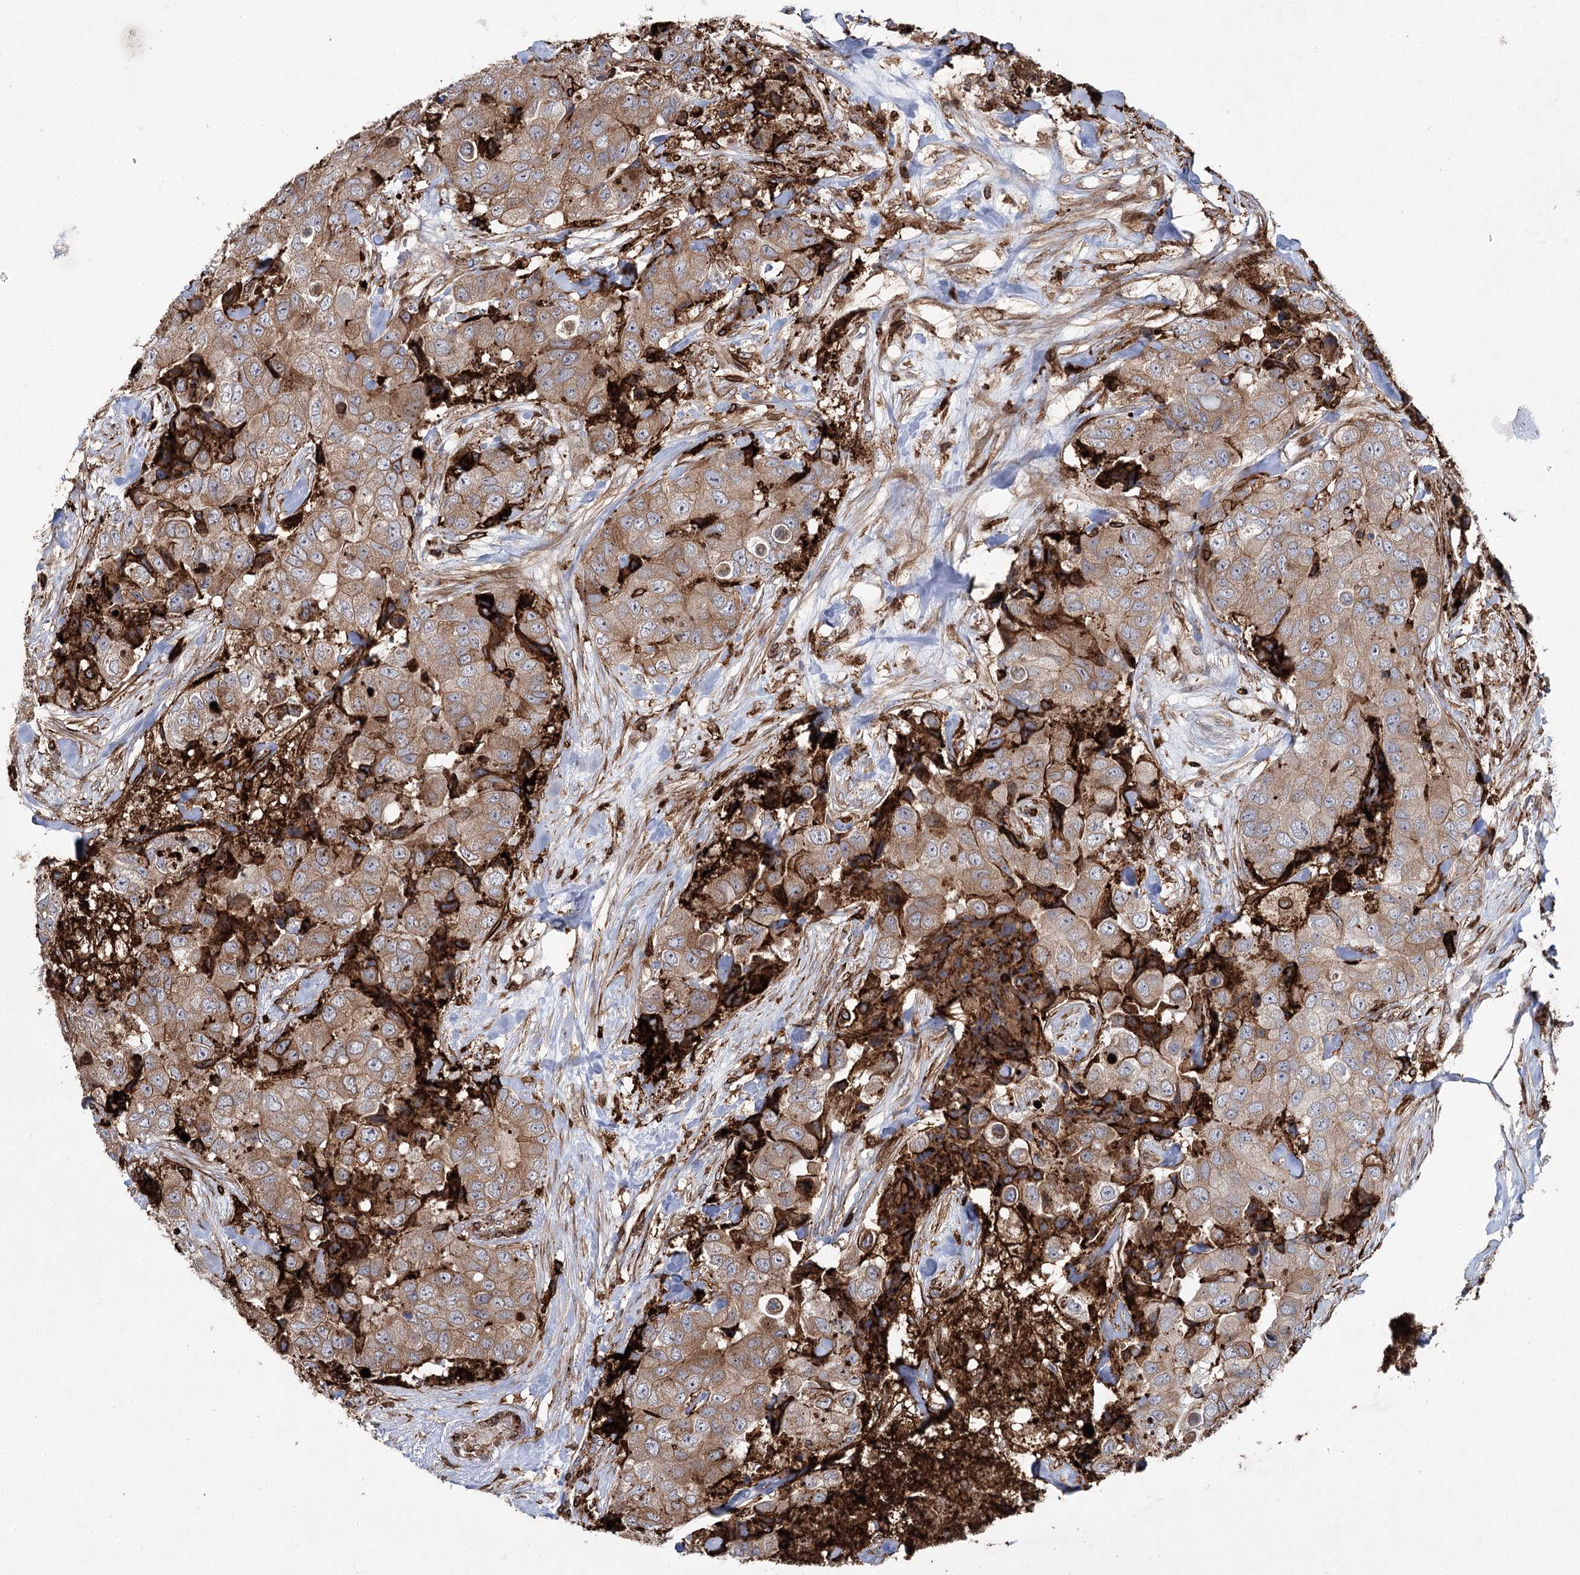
{"staining": {"intensity": "moderate", "quantity": ">75%", "location": "cytoplasmic/membranous"}, "tissue": "breast cancer", "cell_type": "Tumor cells", "image_type": "cancer", "snomed": [{"axis": "morphology", "description": "Duct carcinoma"}, {"axis": "topography", "description": "Breast"}], "caption": "Intraductal carcinoma (breast) tissue shows moderate cytoplasmic/membranous staining in about >75% of tumor cells, visualized by immunohistochemistry.", "gene": "DCUN1D4", "patient": {"sex": "female", "age": 62}}